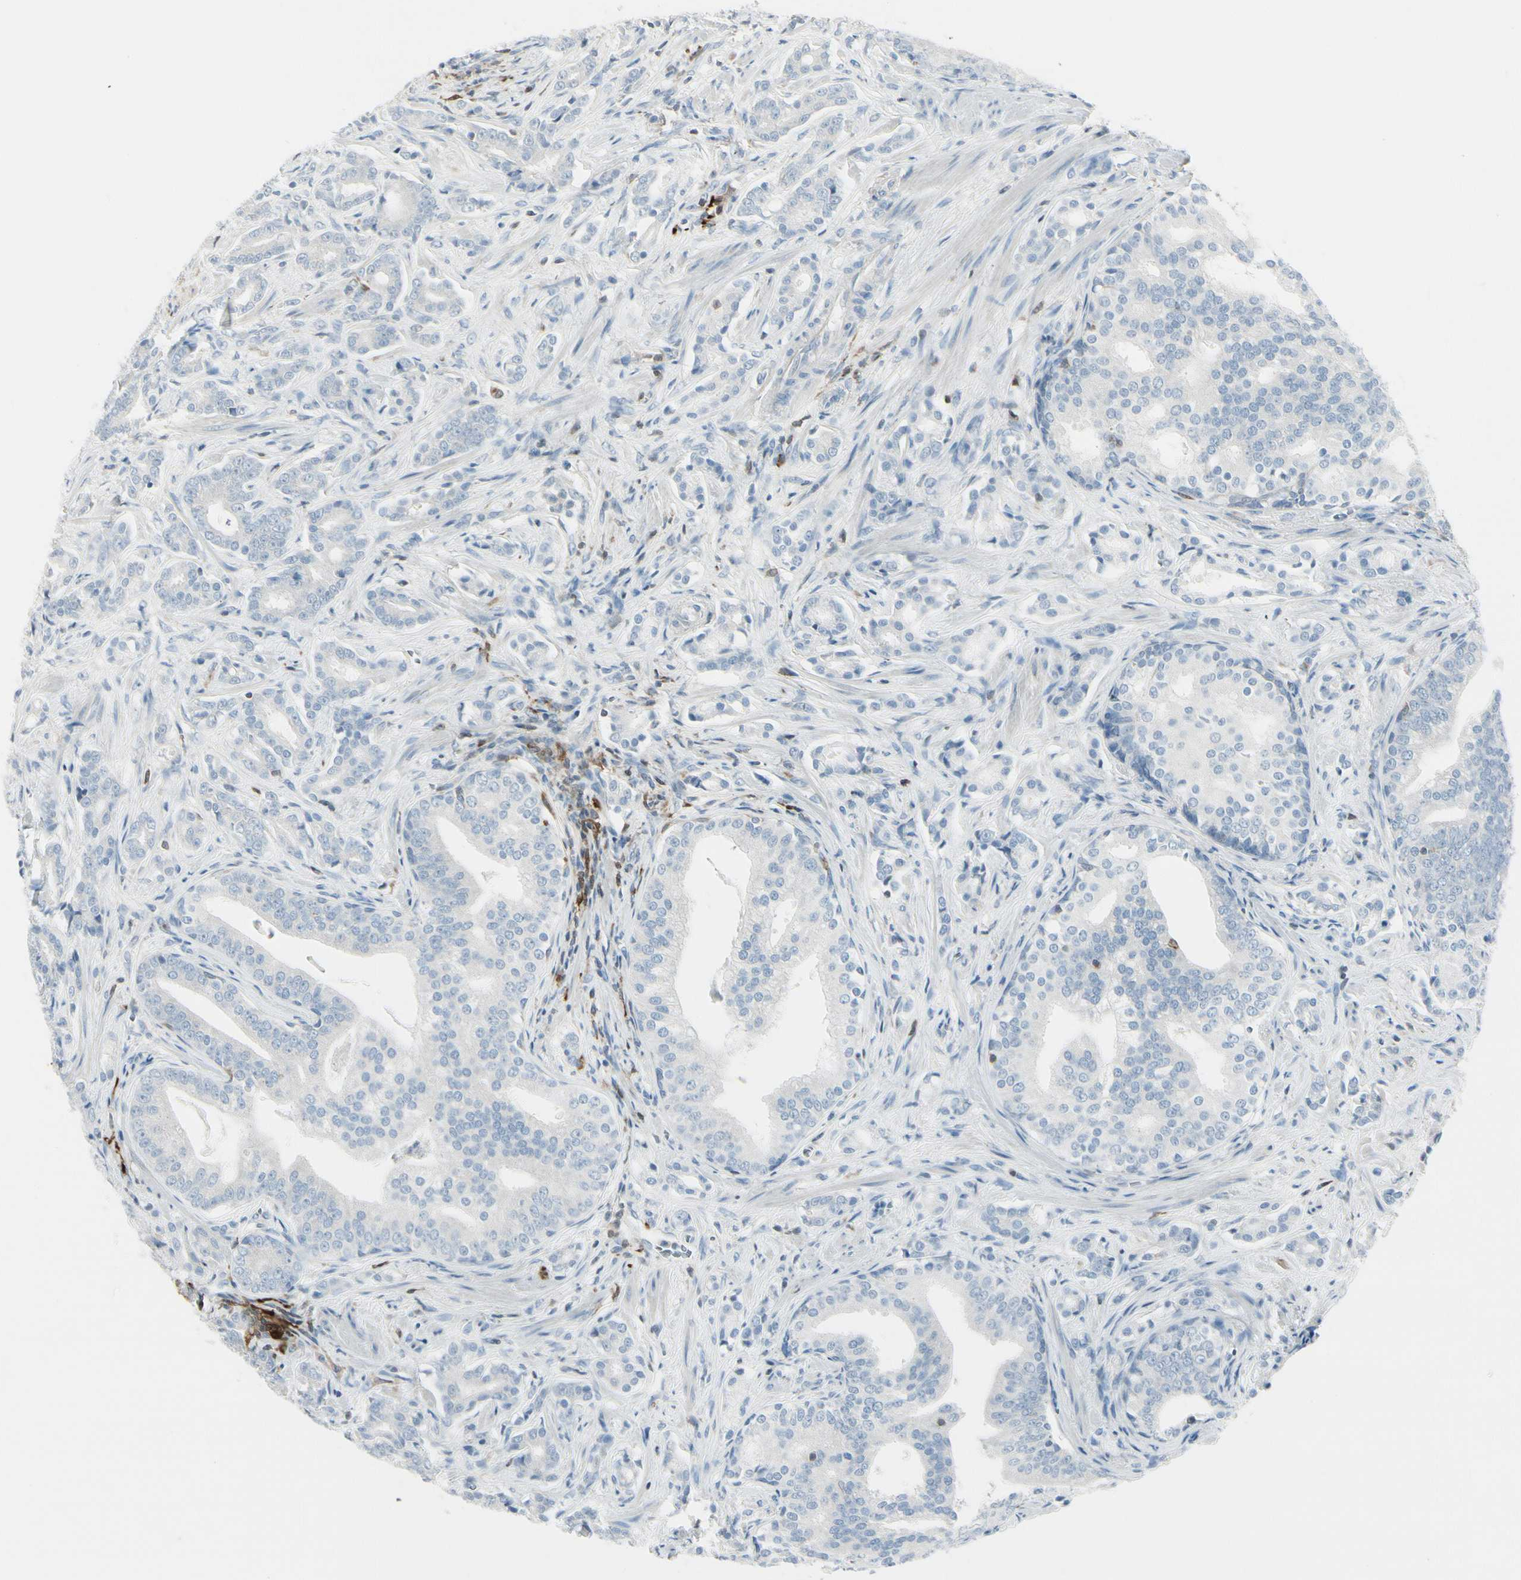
{"staining": {"intensity": "negative", "quantity": "none", "location": "none"}, "tissue": "prostate cancer", "cell_type": "Tumor cells", "image_type": "cancer", "snomed": [{"axis": "morphology", "description": "Adenocarcinoma, Low grade"}, {"axis": "topography", "description": "Prostate"}], "caption": "Protein analysis of prostate cancer (adenocarcinoma (low-grade)) displays no significant positivity in tumor cells.", "gene": "TRAF1", "patient": {"sex": "male", "age": 58}}